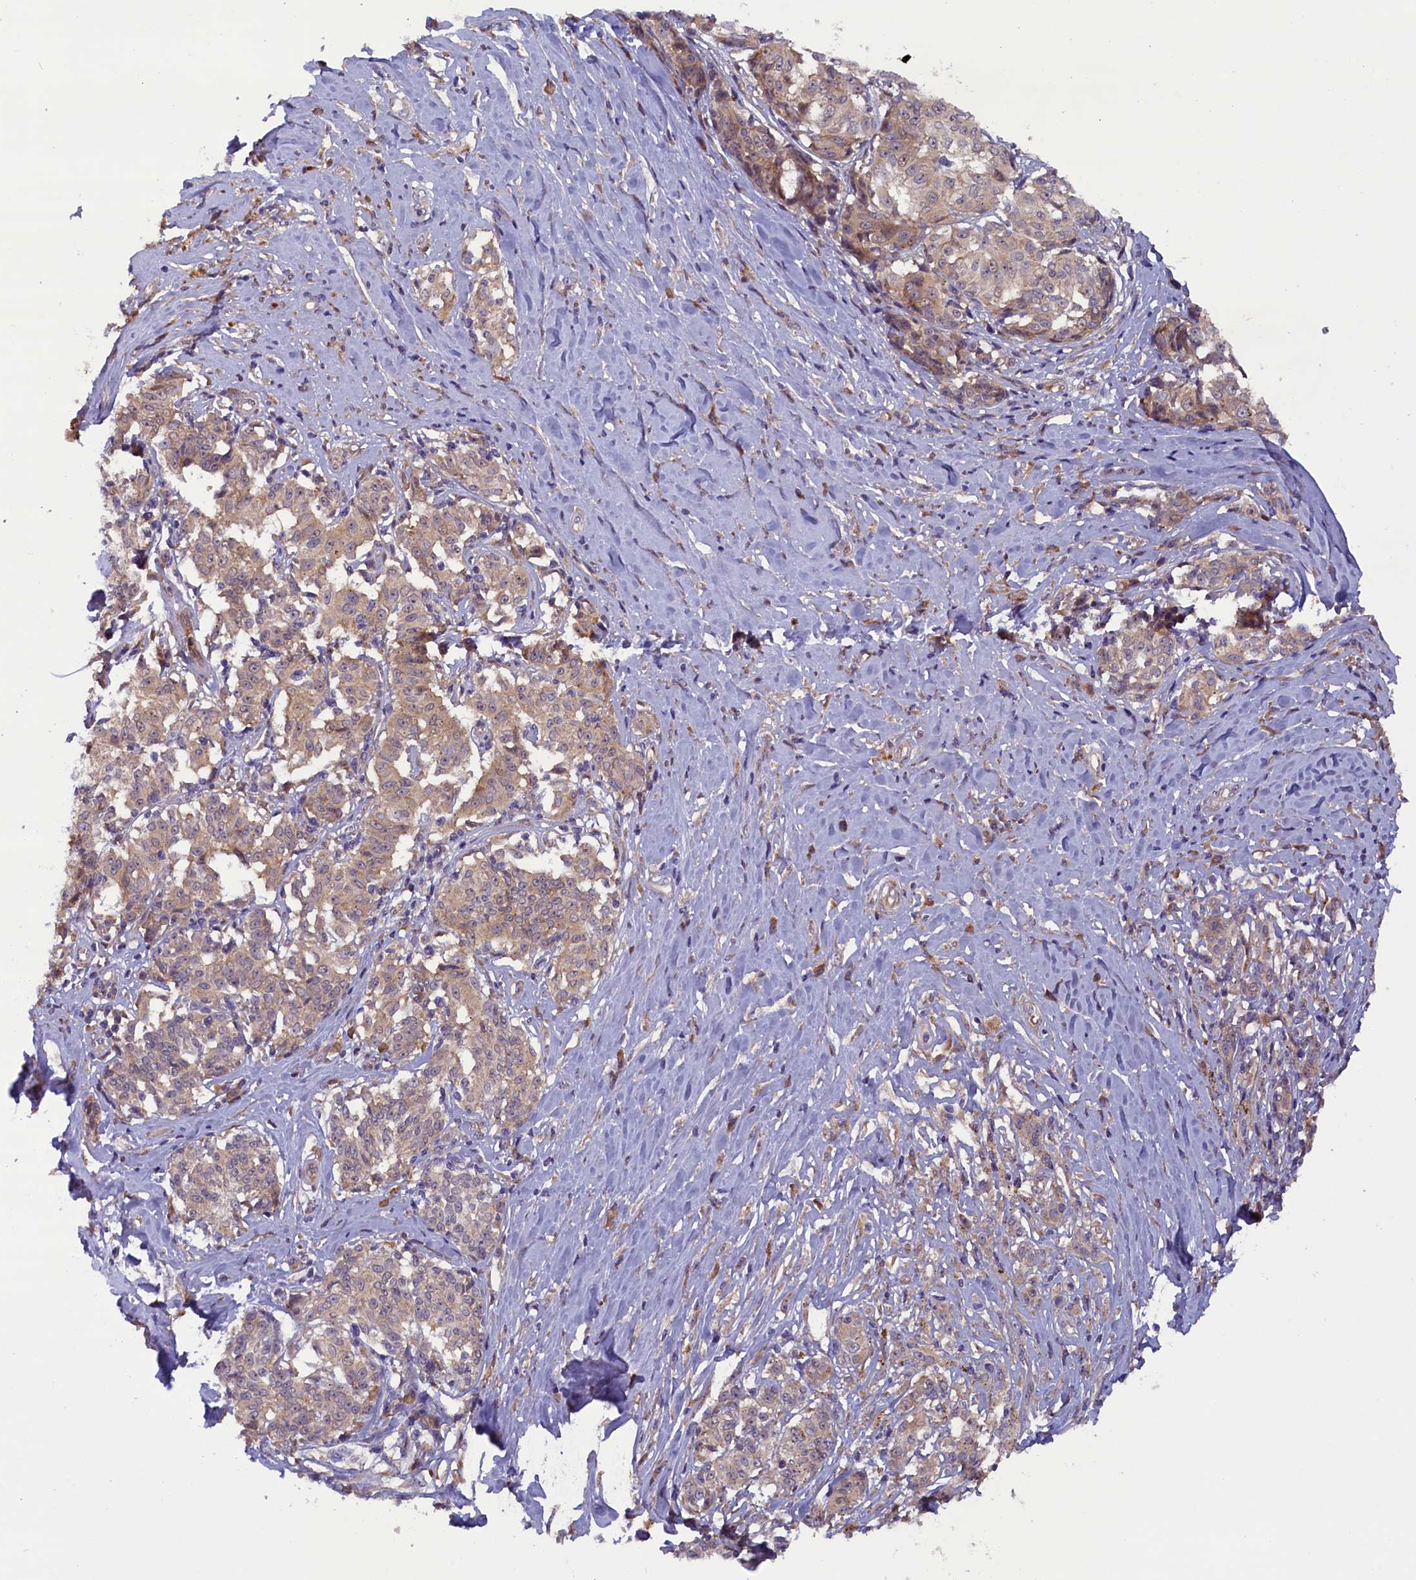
{"staining": {"intensity": "weak", "quantity": ">75%", "location": "cytoplasmic/membranous"}, "tissue": "melanoma", "cell_type": "Tumor cells", "image_type": "cancer", "snomed": [{"axis": "morphology", "description": "Malignant melanoma, NOS"}, {"axis": "topography", "description": "Skin"}], "caption": "A brown stain shows weak cytoplasmic/membranous positivity of a protein in human melanoma tumor cells. The protein is stained brown, and the nuclei are stained in blue (DAB (3,3'-diaminobenzidine) IHC with brightfield microscopy, high magnification).", "gene": "CCDC9B", "patient": {"sex": "female", "age": 72}}